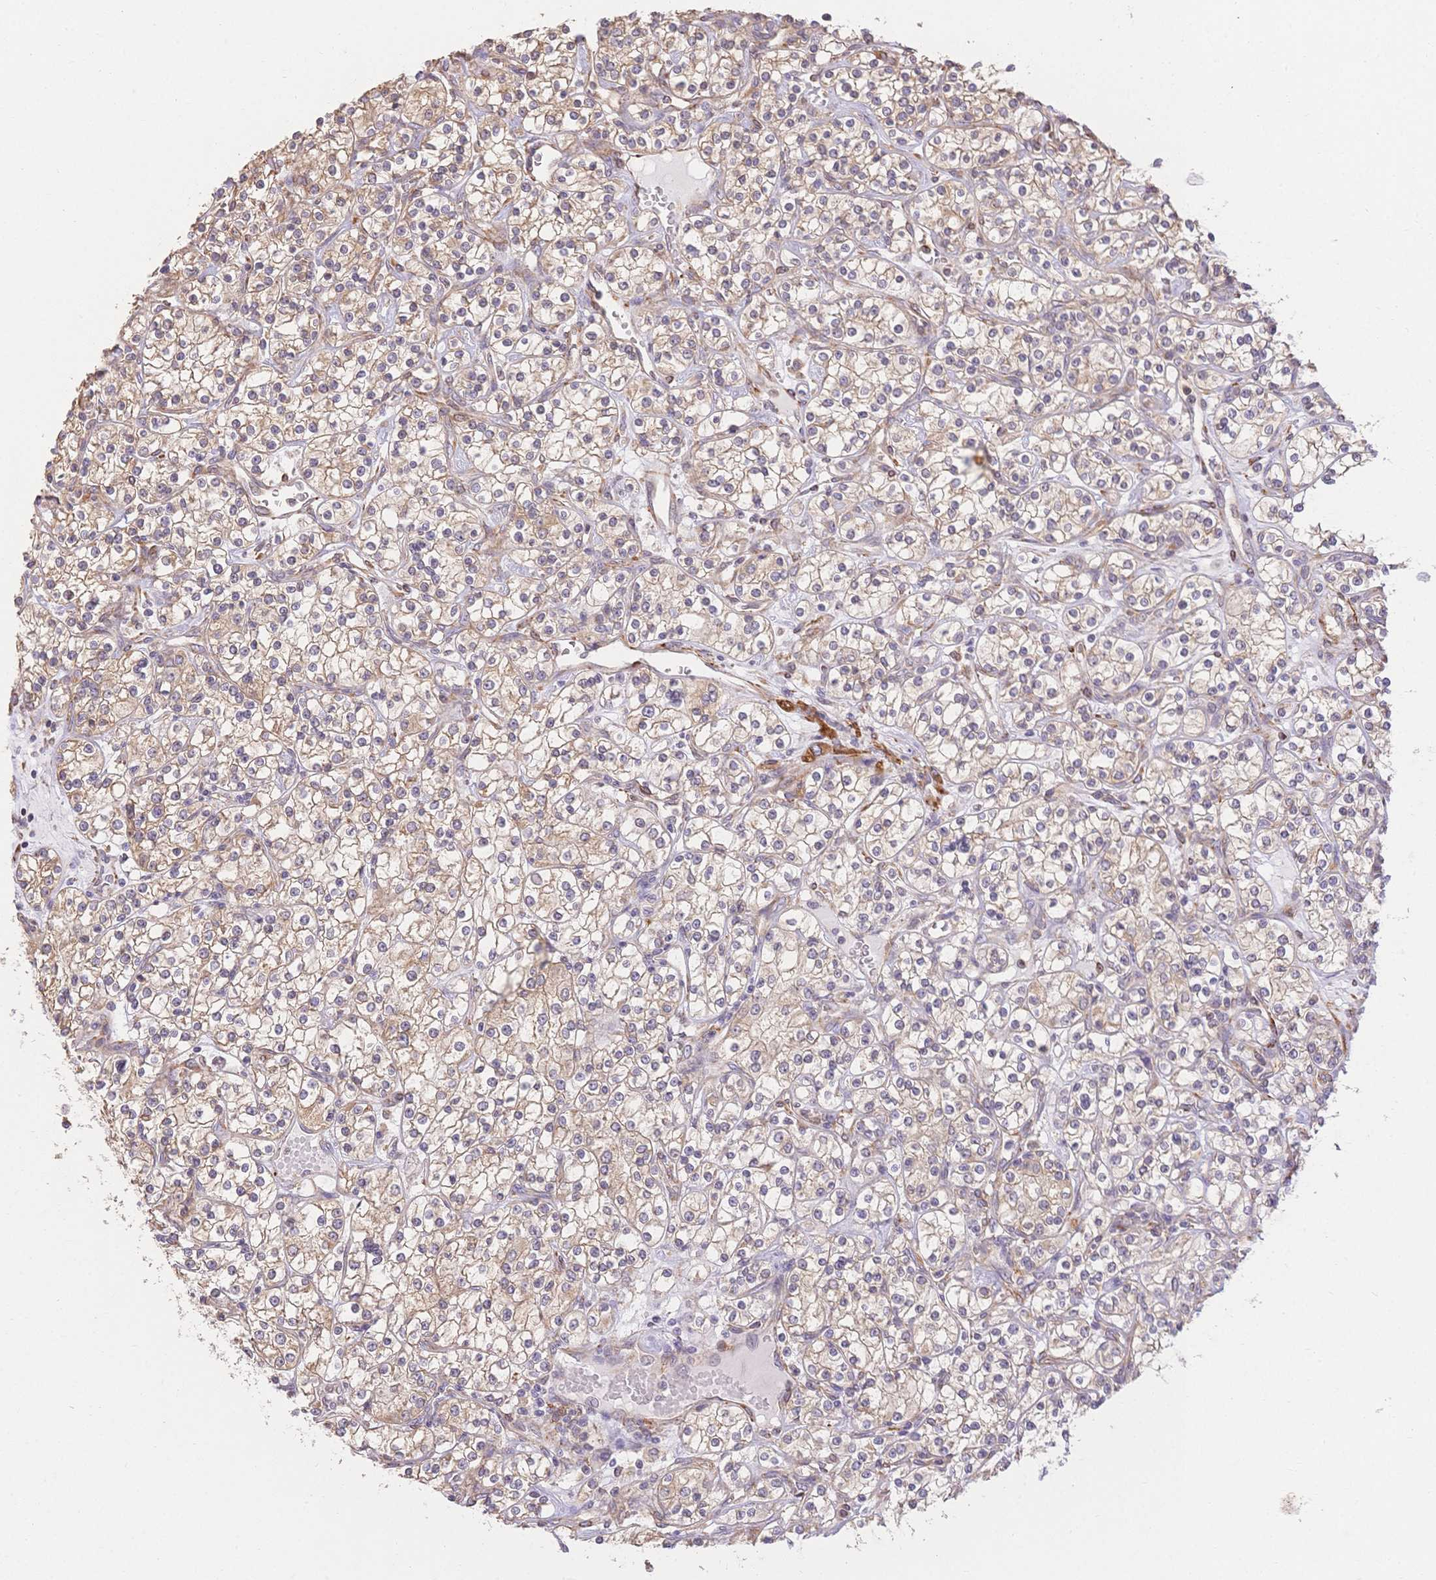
{"staining": {"intensity": "weak", "quantity": "25%-75%", "location": "cytoplasmic/membranous"}, "tissue": "renal cancer", "cell_type": "Tumor cells", "image_type": "cancer", "snomed": [{"axis": "morphology", "description": "Adenocarcinoma, NOS"}, {"axis": "topography", "description": "Kidney"}], "caption": "Immunohistochemistry photomicrograph of adenocarcinoma (renal) stained for a protein (brown), which reveals low levels of weak cytoplasmic/membranous expression in approximately 25%-75% of tumor cells.", "gene": "HS3ST5", "patient": {"sex": "male", "age": 77}}